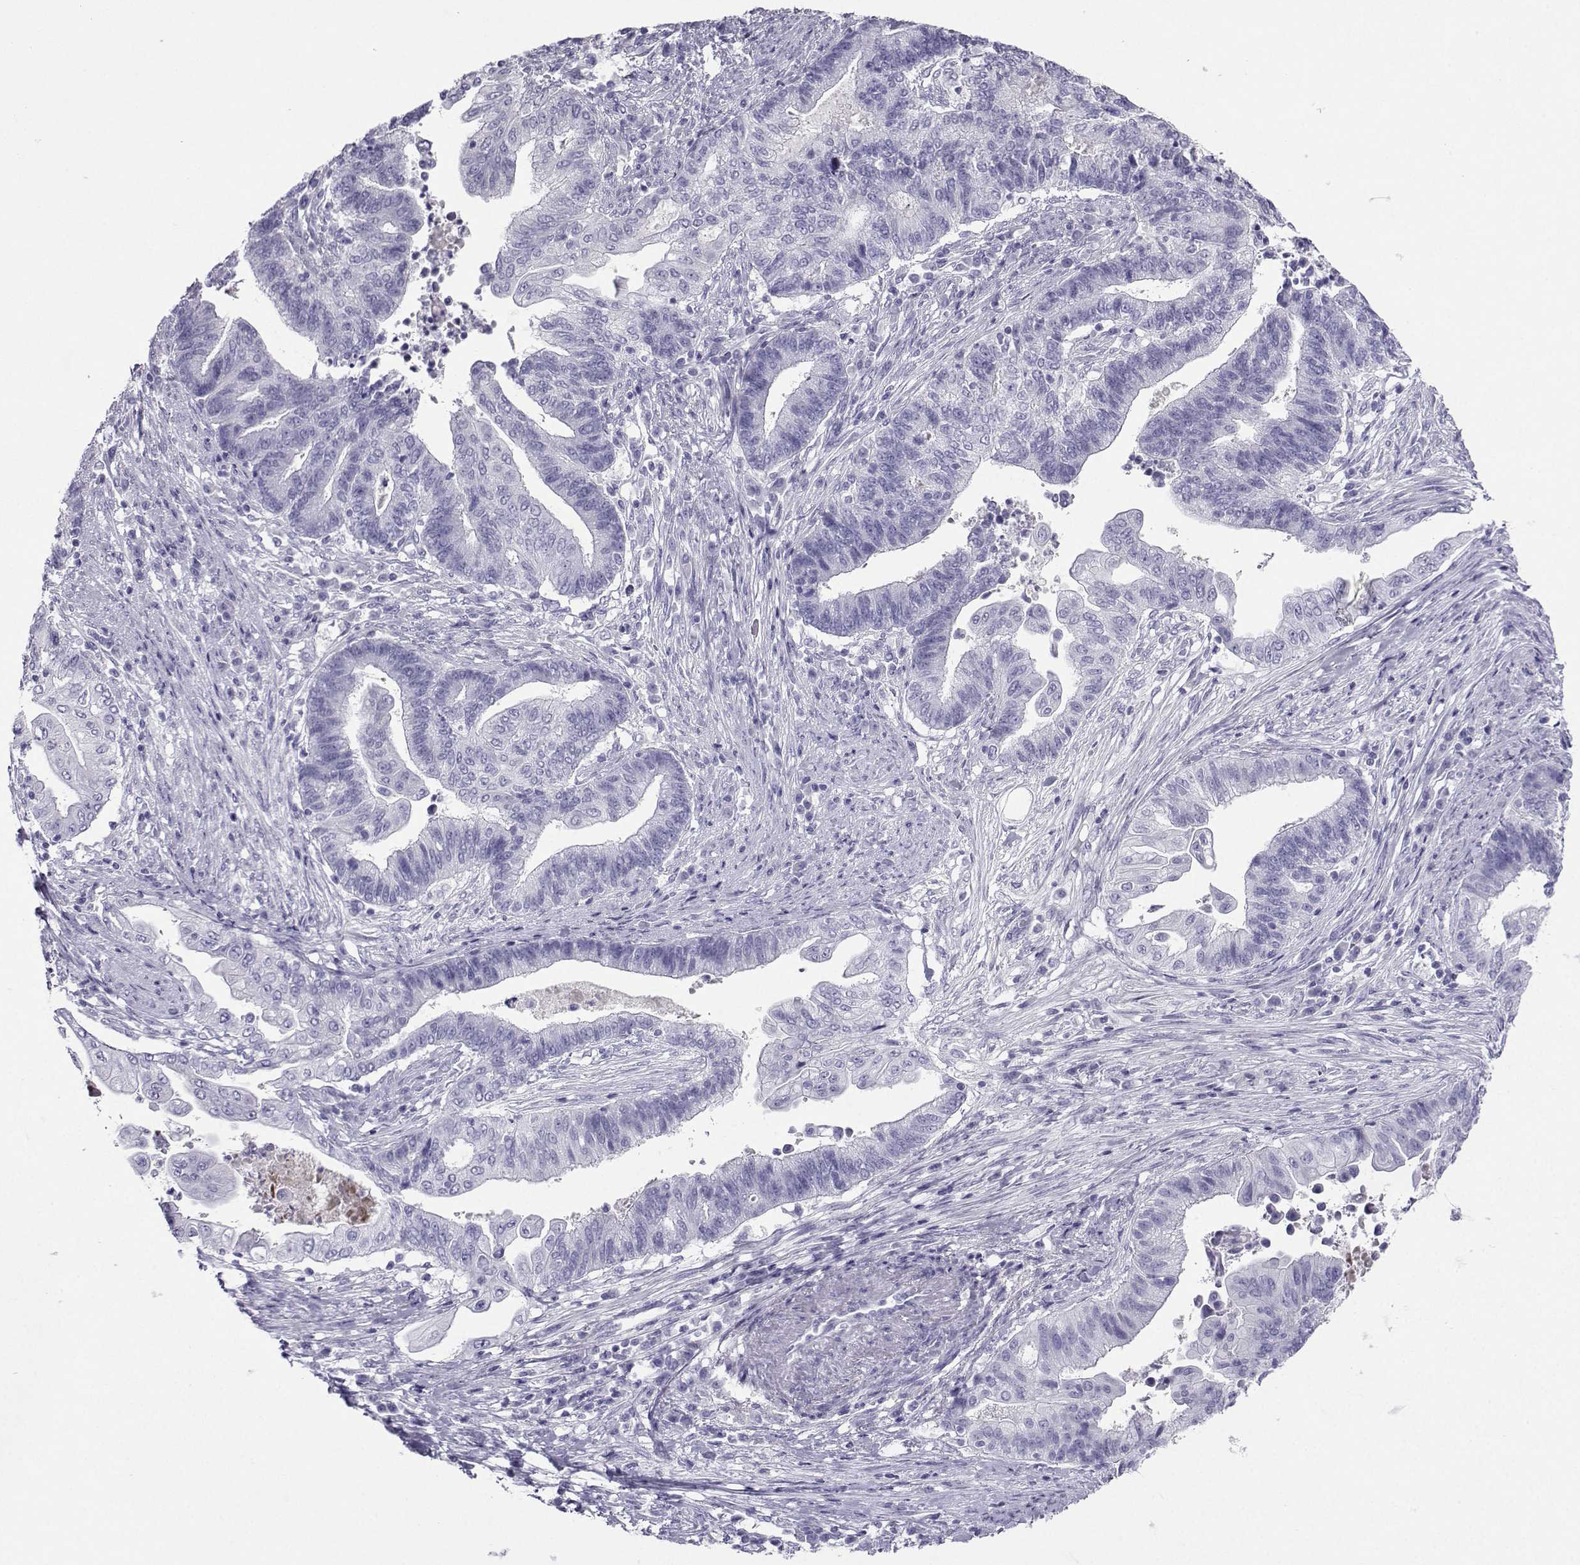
{"staining": {"intensity": "negative", "quantity": "none", "location": "none"}, "tissue": "endometrial cancer", "cell_type": "Tumor cells", "image_type": "cancer", "snomed": [{"axis": "morphology", "description": "Adenocarcinoma, NOS"}, {"axis": "topography", "description": "Uterus"}, {"axis": "topography", "description": "Endometrium"}], "caption": "The IHC image has no significant expression in tumor cells of endometrial adenocarcinoma tissue. The staining was performed using DAB to visualize the protein expression in brown, while the nuclei were stained in blue with hematoxylin (Magnification: 20x).", "gene": "CRYBB1", "patient": {"sex": "female", "age": 54}}